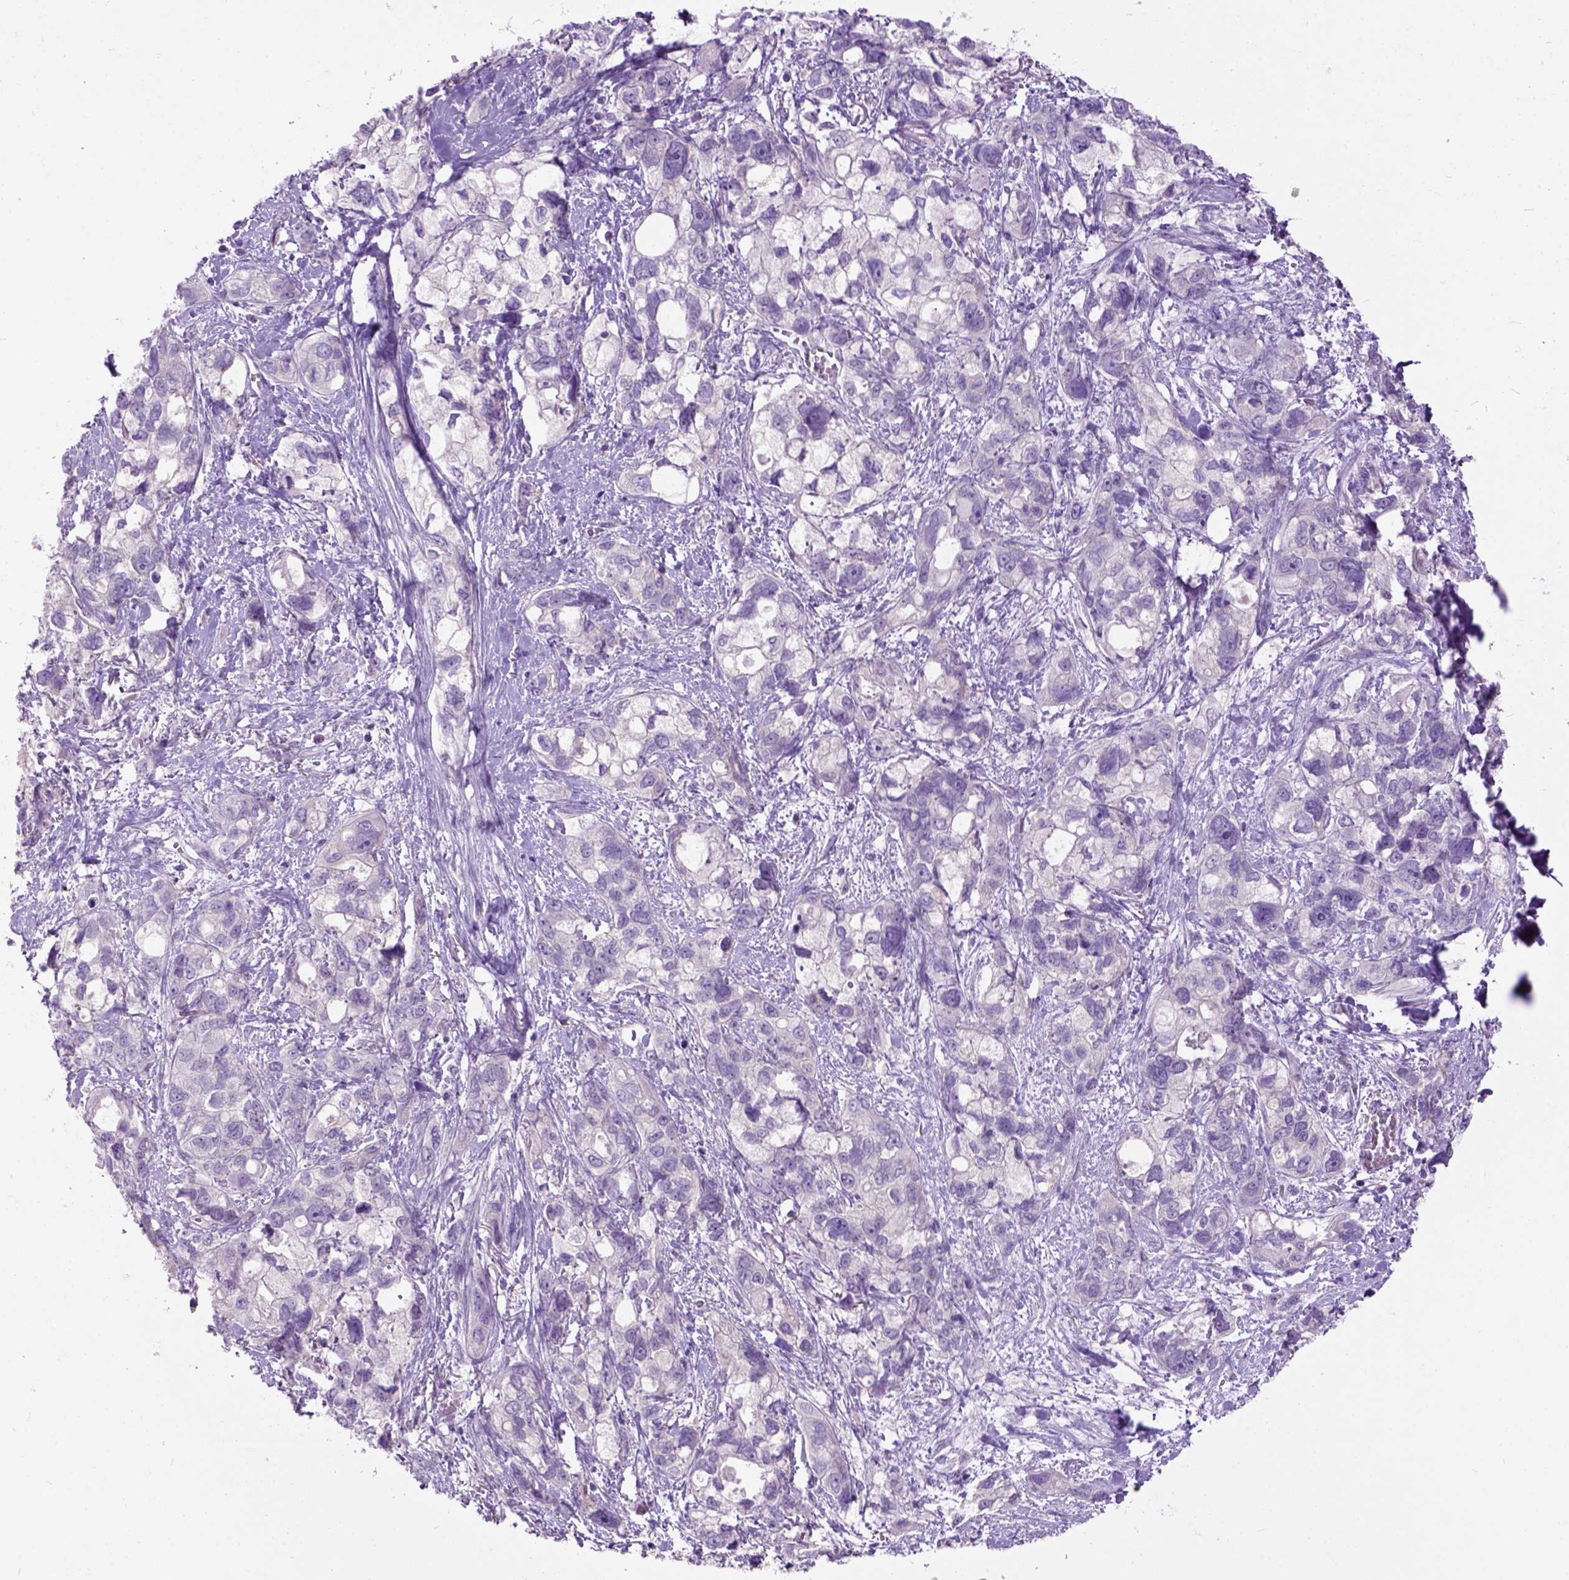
{"staining": {"intensity": "negative", "quantity": "none", "location": "none"}, "tissue": "stomach cancer", "cell_type": "Tumor cells", "image_type": "cancer", "snomed": [{"axis": "morphology", "description": "Adenocarcinoma, NOS"}, {"axis": "topography", "description": "Stomach, upper"}], "caption": "This is an immunohistochemistry photomicrograph of adenocarcinoma (stomach). There is no positivity in tumor cells.", "gene": "MAPT", "patient": {"sex": "female", "age": 81}}